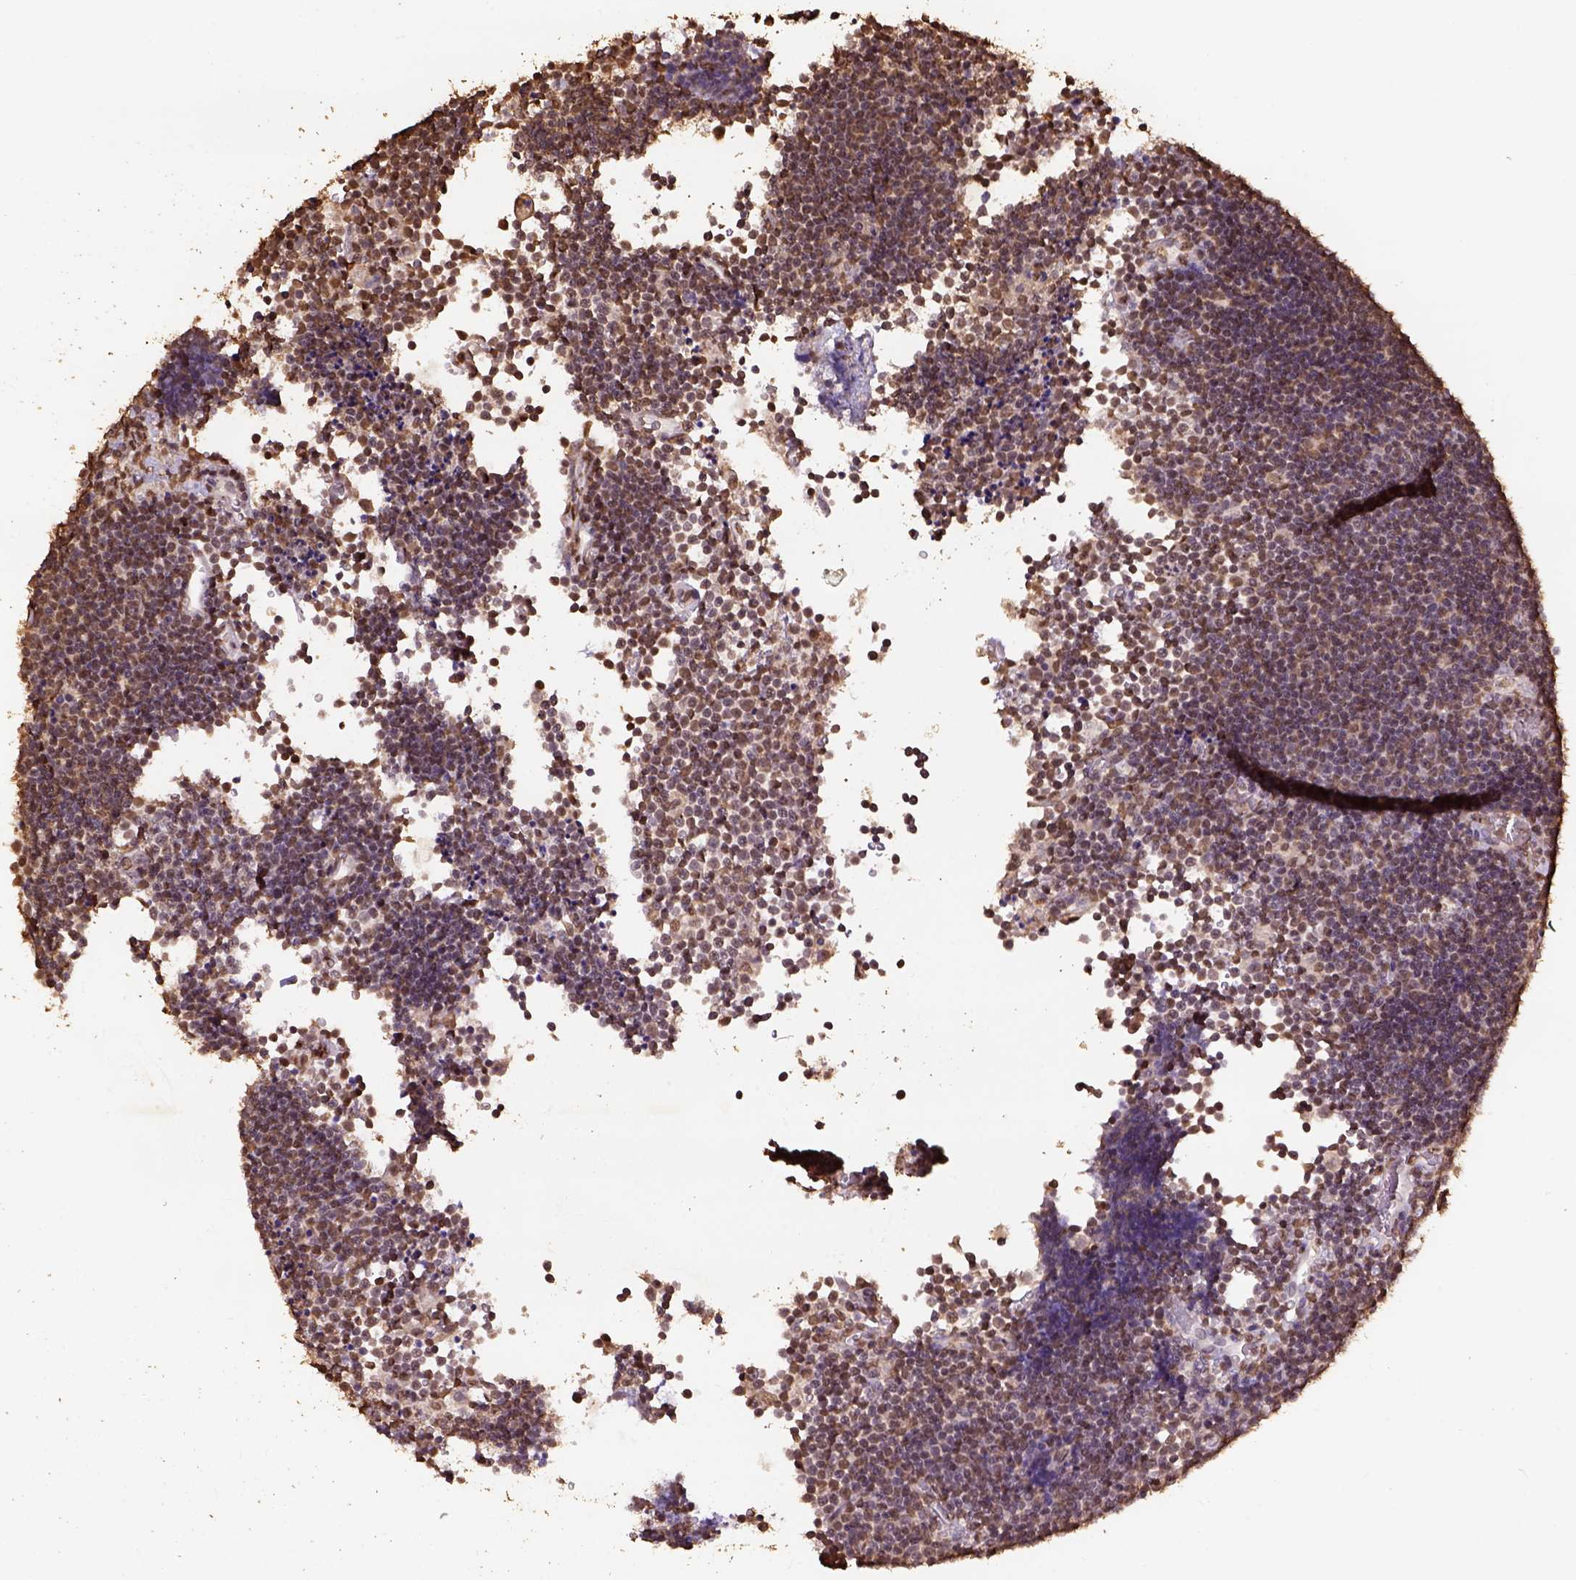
{"staining": {"intensity": "moderate", "quantity": ">75%", "location": "nuclear"}, "tissue": "lymphoma", "cell_type": "Tumor cells", "image_type": "cancer", "snomed": [{"axis": "morphology", "description": "Malignant lymphoma, non-Hodgkin's type, Low grade"}, {"axis": "topography", "description": "Brain"}], "caption": "Tumor cells reveal medium levels of moderate nuclear positivity in about >75% of cells in human malignant lymphoma, non-Hodgkin's type (low-grade). The staining is performed using DAB (3,3'-diaminobenzidine) brown chromogen to label protein expression. The nuclei are counter-stained blue using hematoxylin.", "gene": "CSTF2T", "patient": {"sex": "female", "age": 66}}